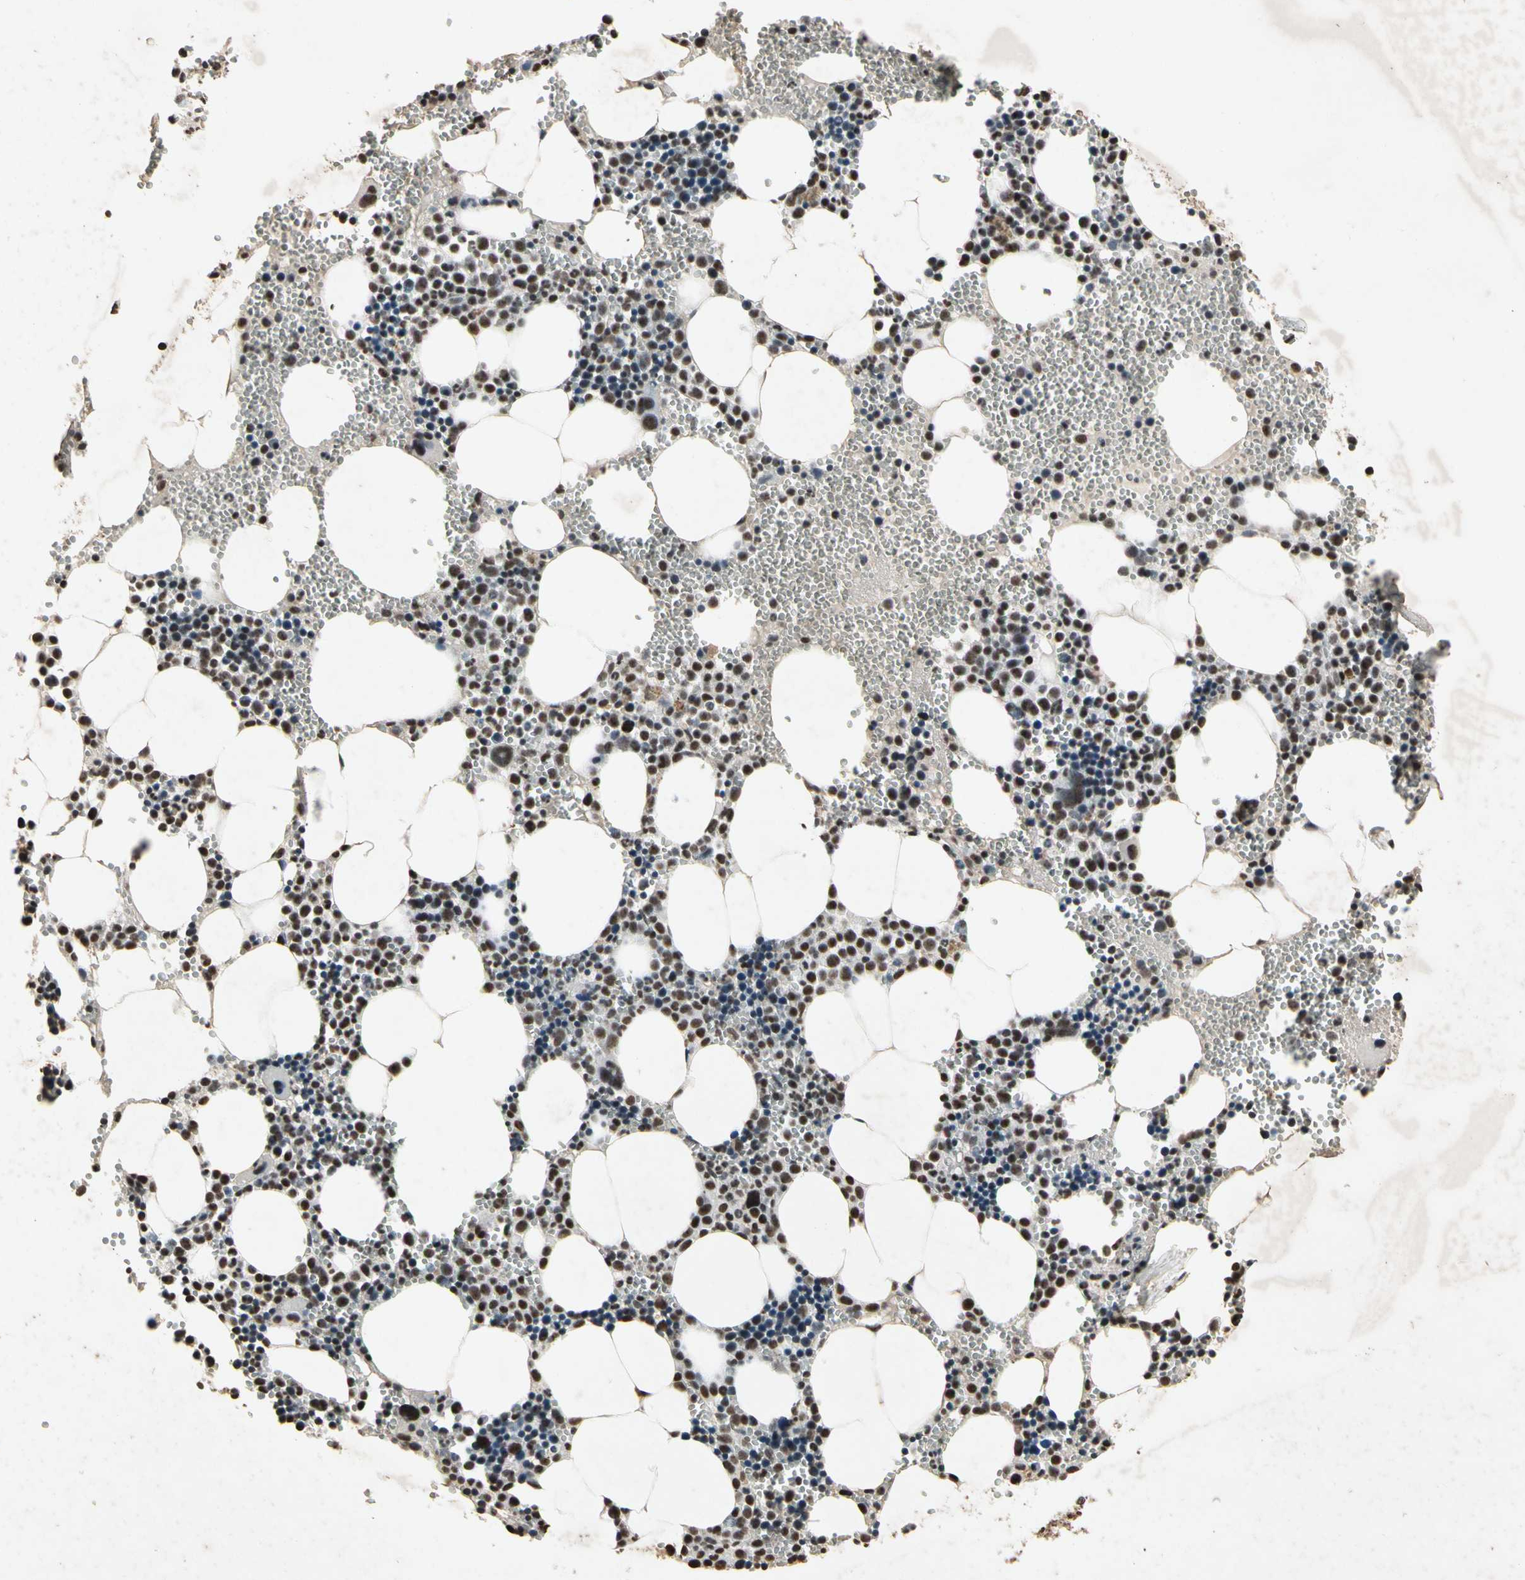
{"staining": {"intensity": "strong", "quantity": ">75%", "location": "nuclear"}, "tissue": "bone marrow", "cell_type": "Hematopoietic cells", "image_type": "normal", "snomed": [{"axis": "morphology", "description": "Normal tissue, NOS"}, {"axis": "morphology", "description": "Inflammation, NOS"}, {"axis": "topography", "description": "Bone marrow"}], "caption": "Immunohistochemistry (IHC) image of benign bone marrow: human bone marrow stained using immunohistochemistry (IHC) displays high levels of strong protein expression localized specifically in the nuclear of hematopoietic cells, appearing as a nuclear brown color.", "gene": "TBX2", "patient": {"sex": "male", "age": 42}}